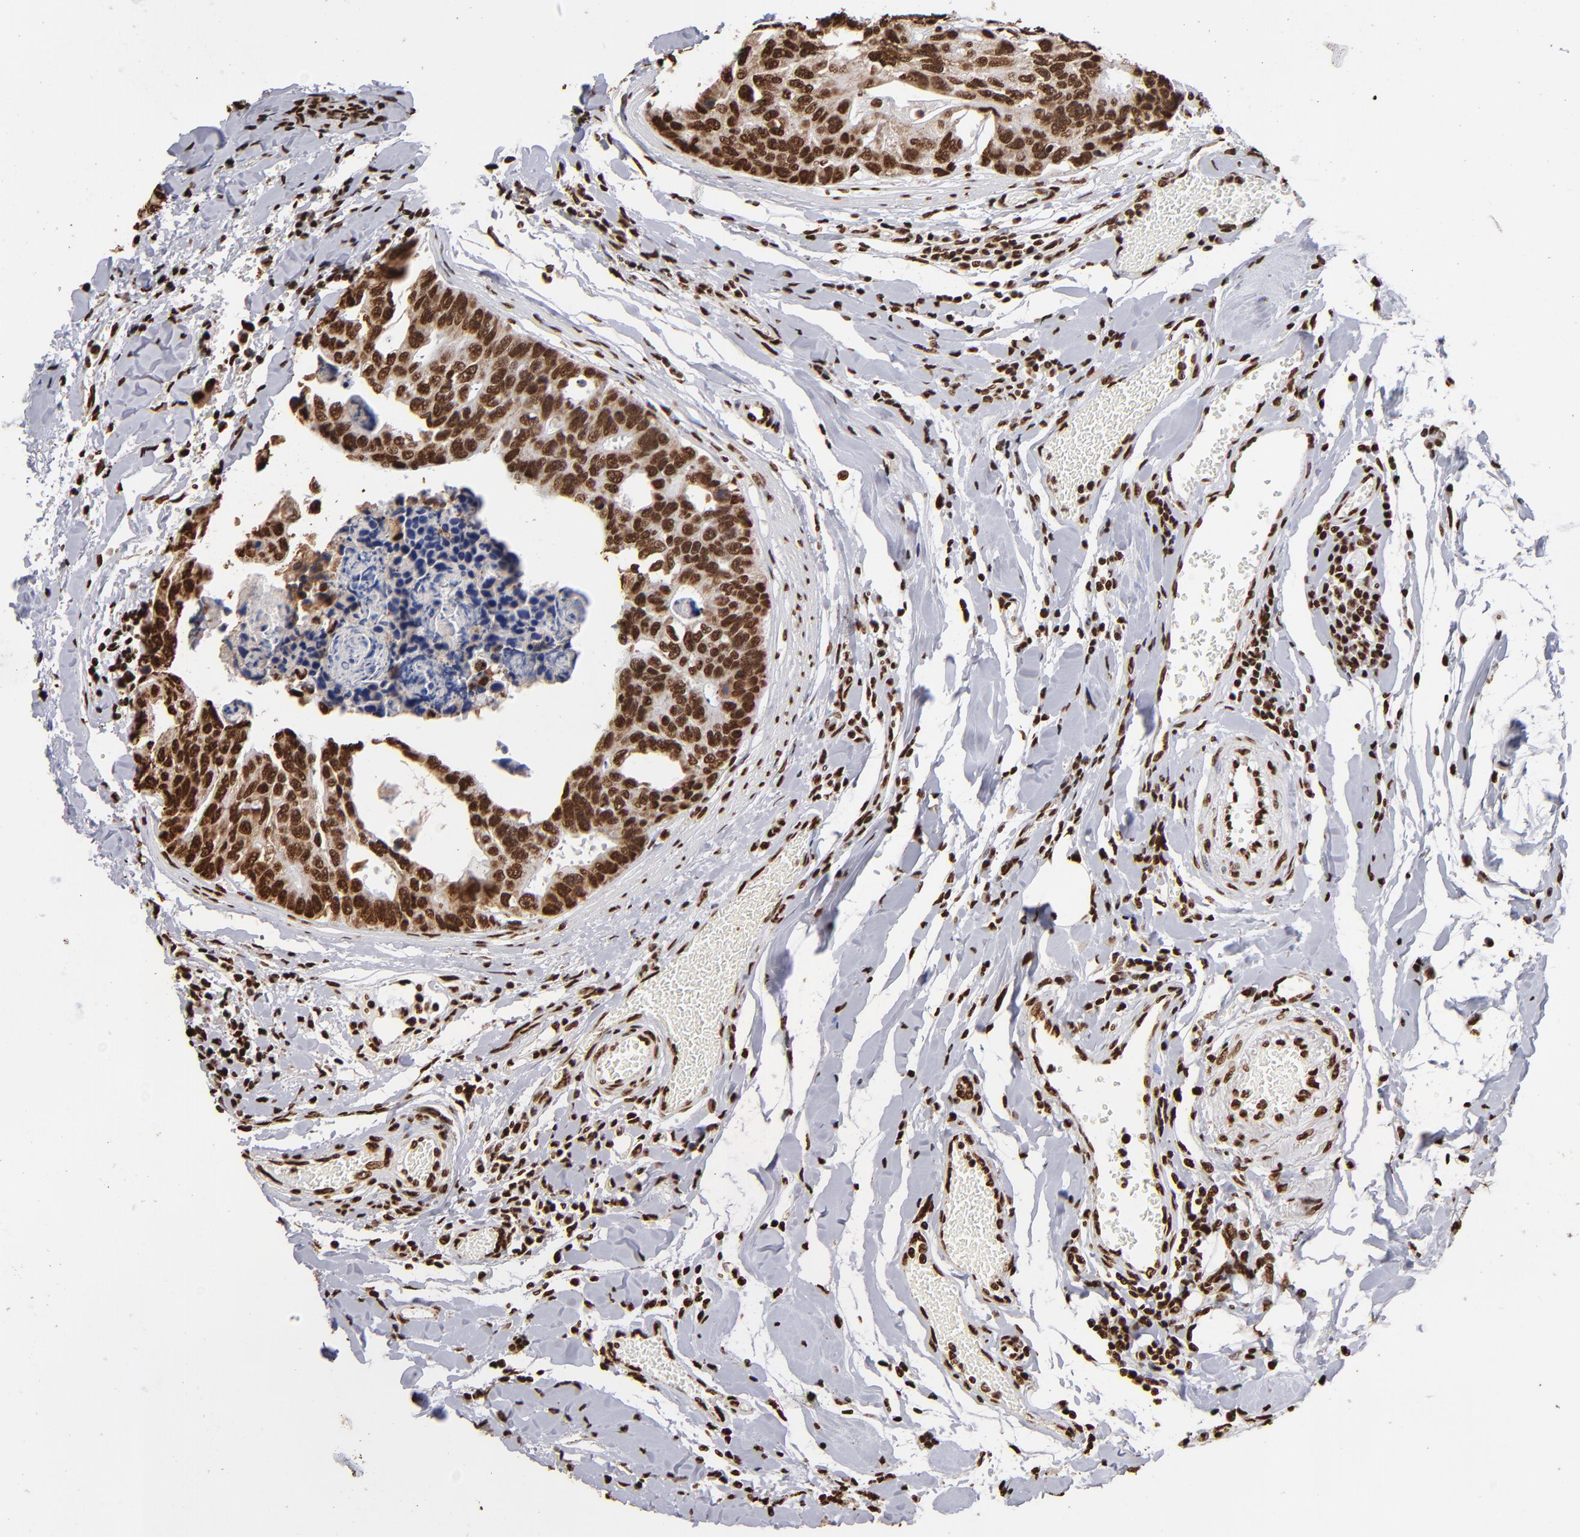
{"staining": {"intensity": "strong", "quantity": ">75%", "location": "nuclear"}, "tissue": "colorectal cancer", "cell_type": "Tumor cells", "image_type": "cancer", "snomed": [{"axis": "morphology", "description": "Adenocarcinoma, NOS"}, {"axis": "topography", "description": "Colon"}], "caption": "DAB (3,3'-diaminobenzidine) immunohistochemical staining of colorectal cancer (adenocarcinoma) shows strong nuclear protein positivity in approximately >75% of tumor cells.", "gene": "ILF3", "patient": {"sex": "female", "age": 86}}